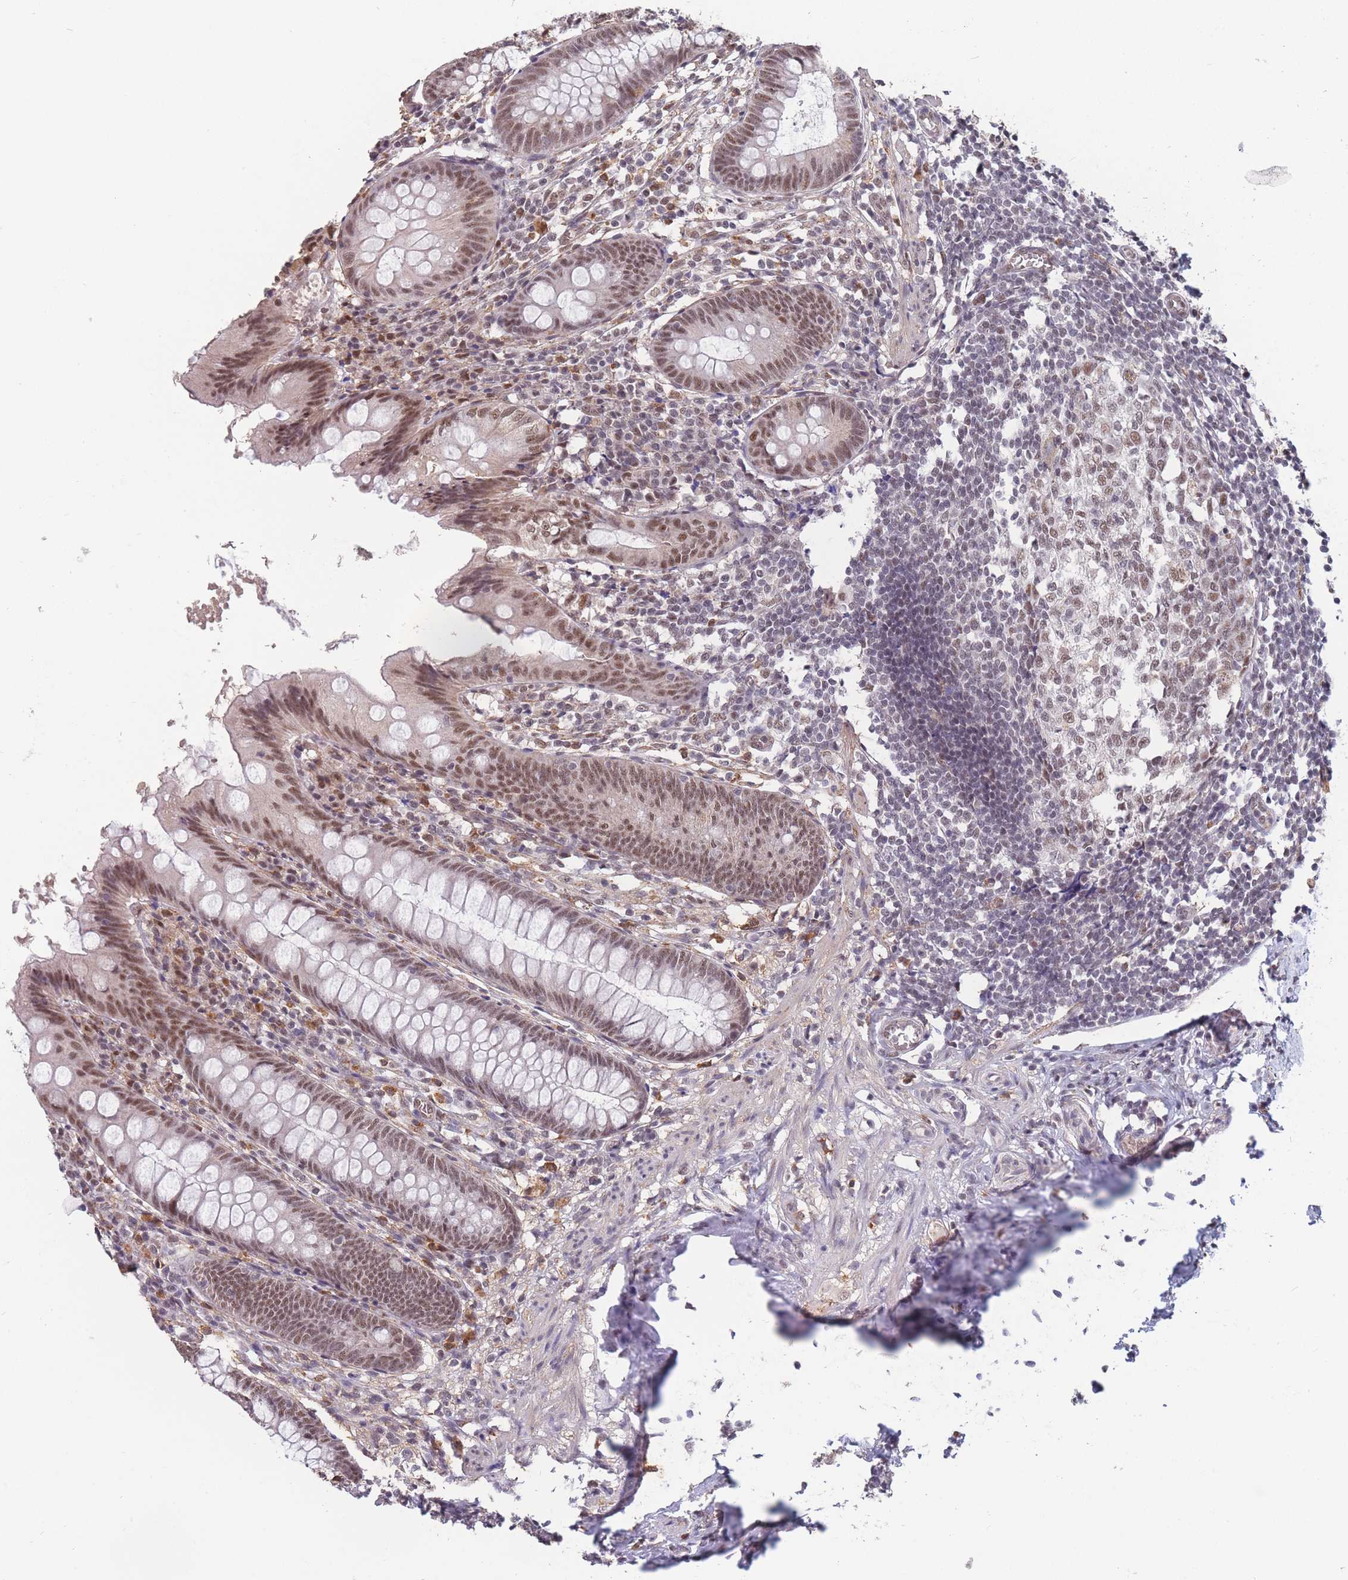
{"staining": {"intensity": "moderate", "quantity": ">75%", "location": "nuclear"}, "tissue": "appendix", "cell_type": "Glandular cells", "image_type": "normal", "snomed": [{"axis": "morphology", "description": "Normal tissue, NOS"}, {"axis": "topography", "description": "Appendix"}], "caption": "Immunohistochemical staining of benign human appendix demonstrates >75% levels of moderate nuclear protein positivity in about >75% of glandular cells.", "gene": "SNRPA1", "patient": {"sex": "female", "age": 51}}